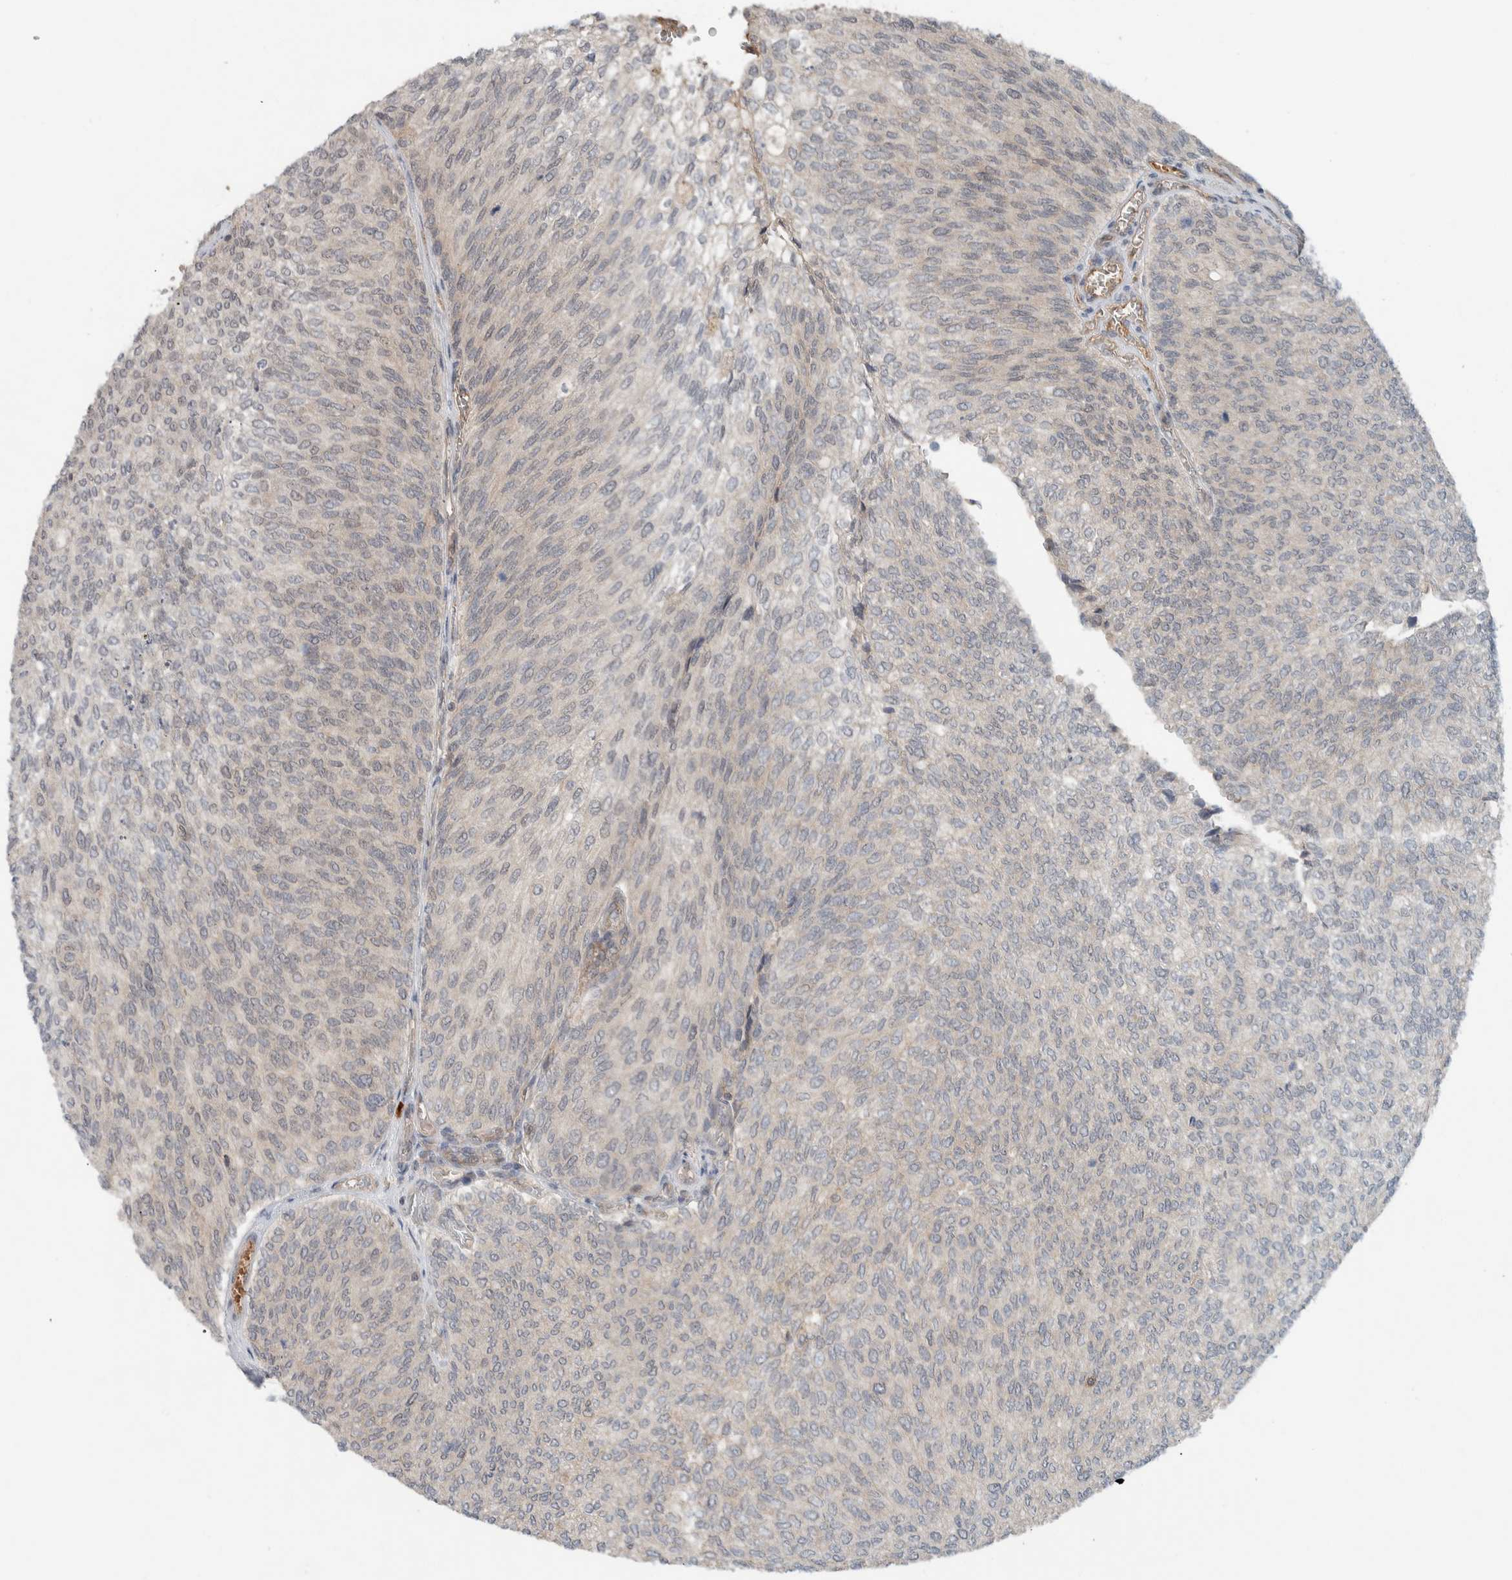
{"staining": {"intensity": "weak", "quantity": "25%-75%", "location": "cytoplasmic/membranous"}, "tissue": "urothelial cancer", "cell_type": "Tumor cells", "image_type": "cancer", "snomed": [{"axis": "morphology", "description": "Urothelial carcinoma, Low grade"}, {"axis": "topography", "description": "Urinary bladder"}], "caption": "A micrograph showing weak cytoplasmic/membranous staining in approximately 25%-75% of tumor cells in low-grade urothelial carcinoma, as visualized by brown immunohistochemical staining.", "gene": "ARMC7", "patient": {"sex": "female", "age": 79}}